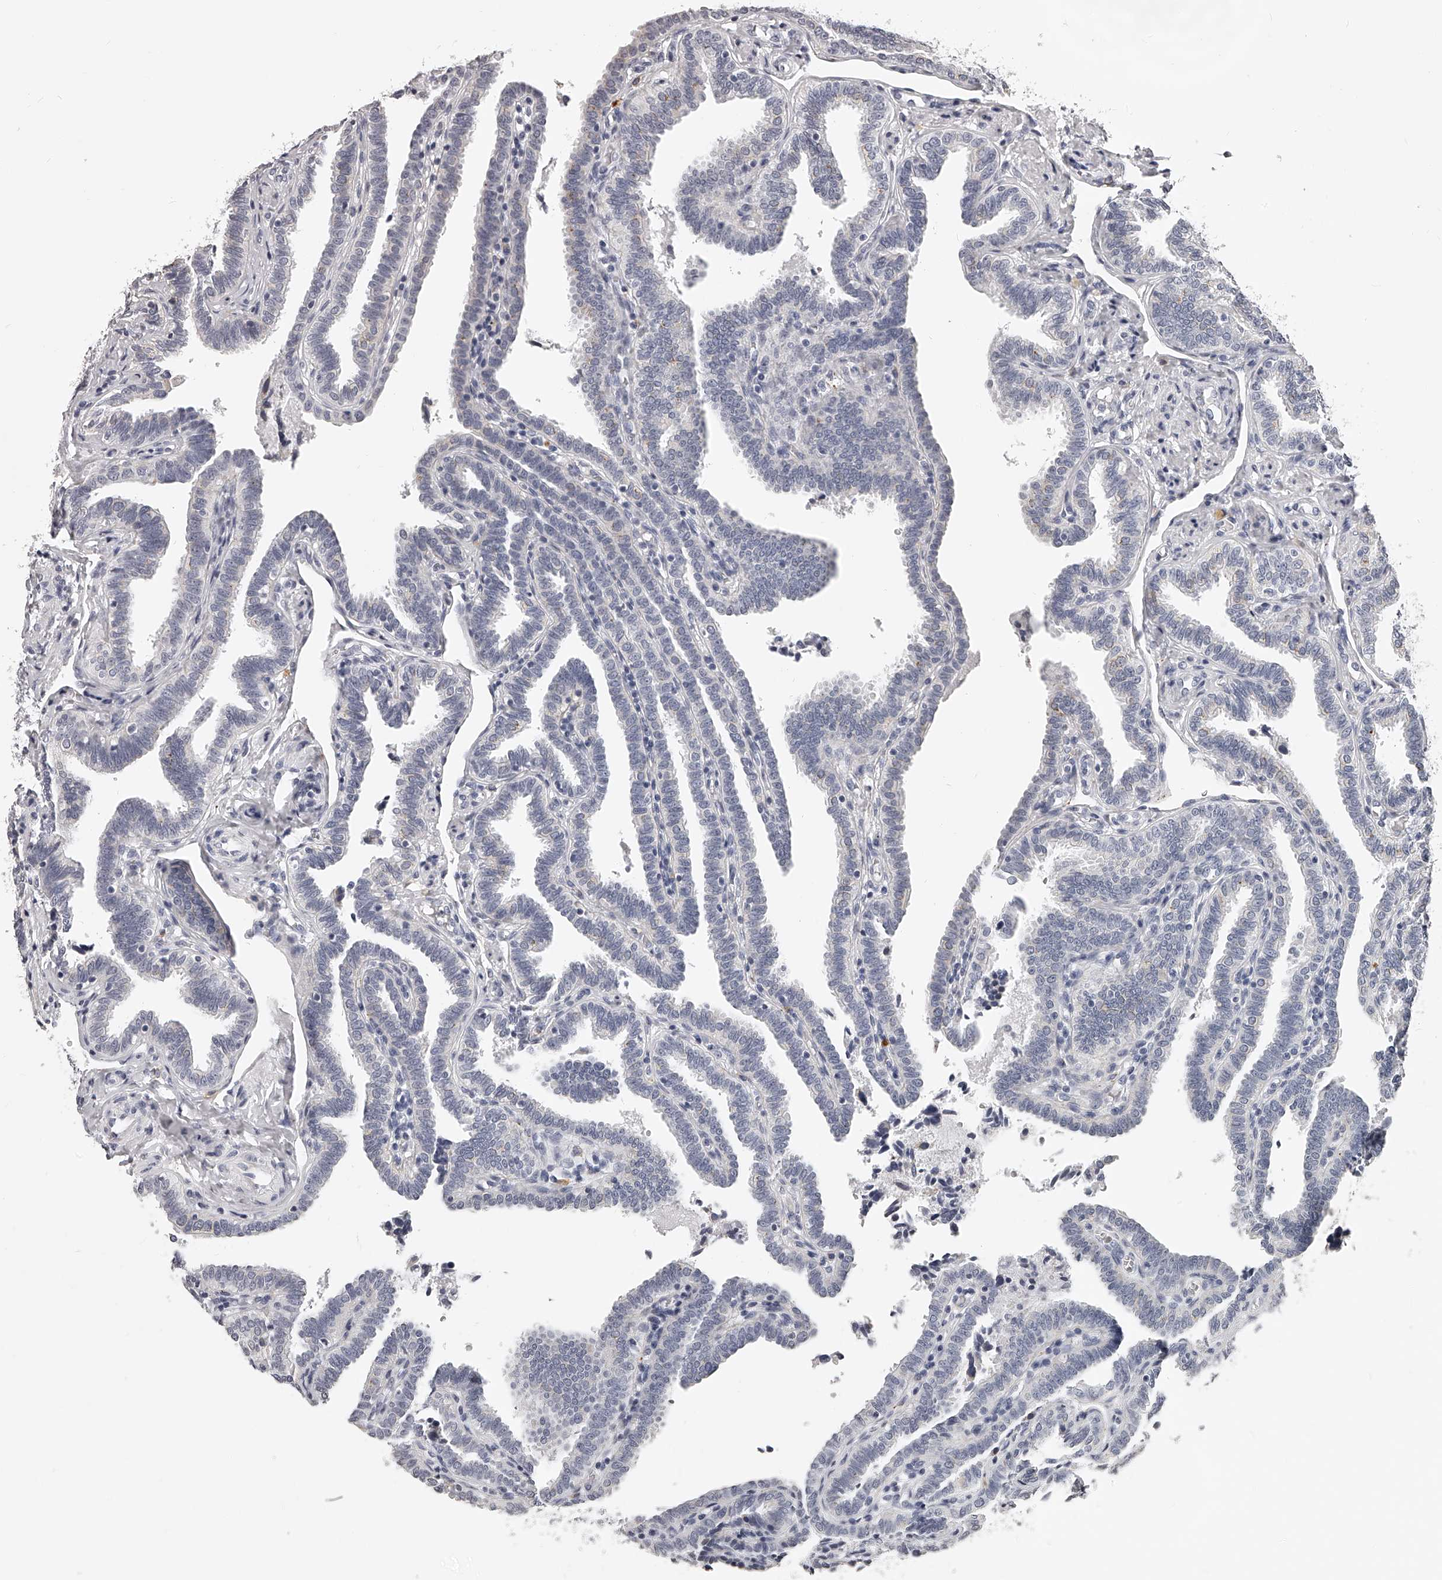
{"staining": {"intensity": "negative", "quantity": "none", "location": "none"}, "tissue": "fallopian tube", "cell_type": "Glandular cells", "image_type": "normal", "snomed": [{"axis": "morphology", "description": "Normal tissue, NOS"}, {"axis": "topography", "description": "Fallopian tube"}], "caption": "An image of human fallopian tube is negative for staining in glandular cells. (IHC, brightfield microscopy, high magnification).", "gene": "DMRT1", "patient": {"sex": "female", "age": 39}}